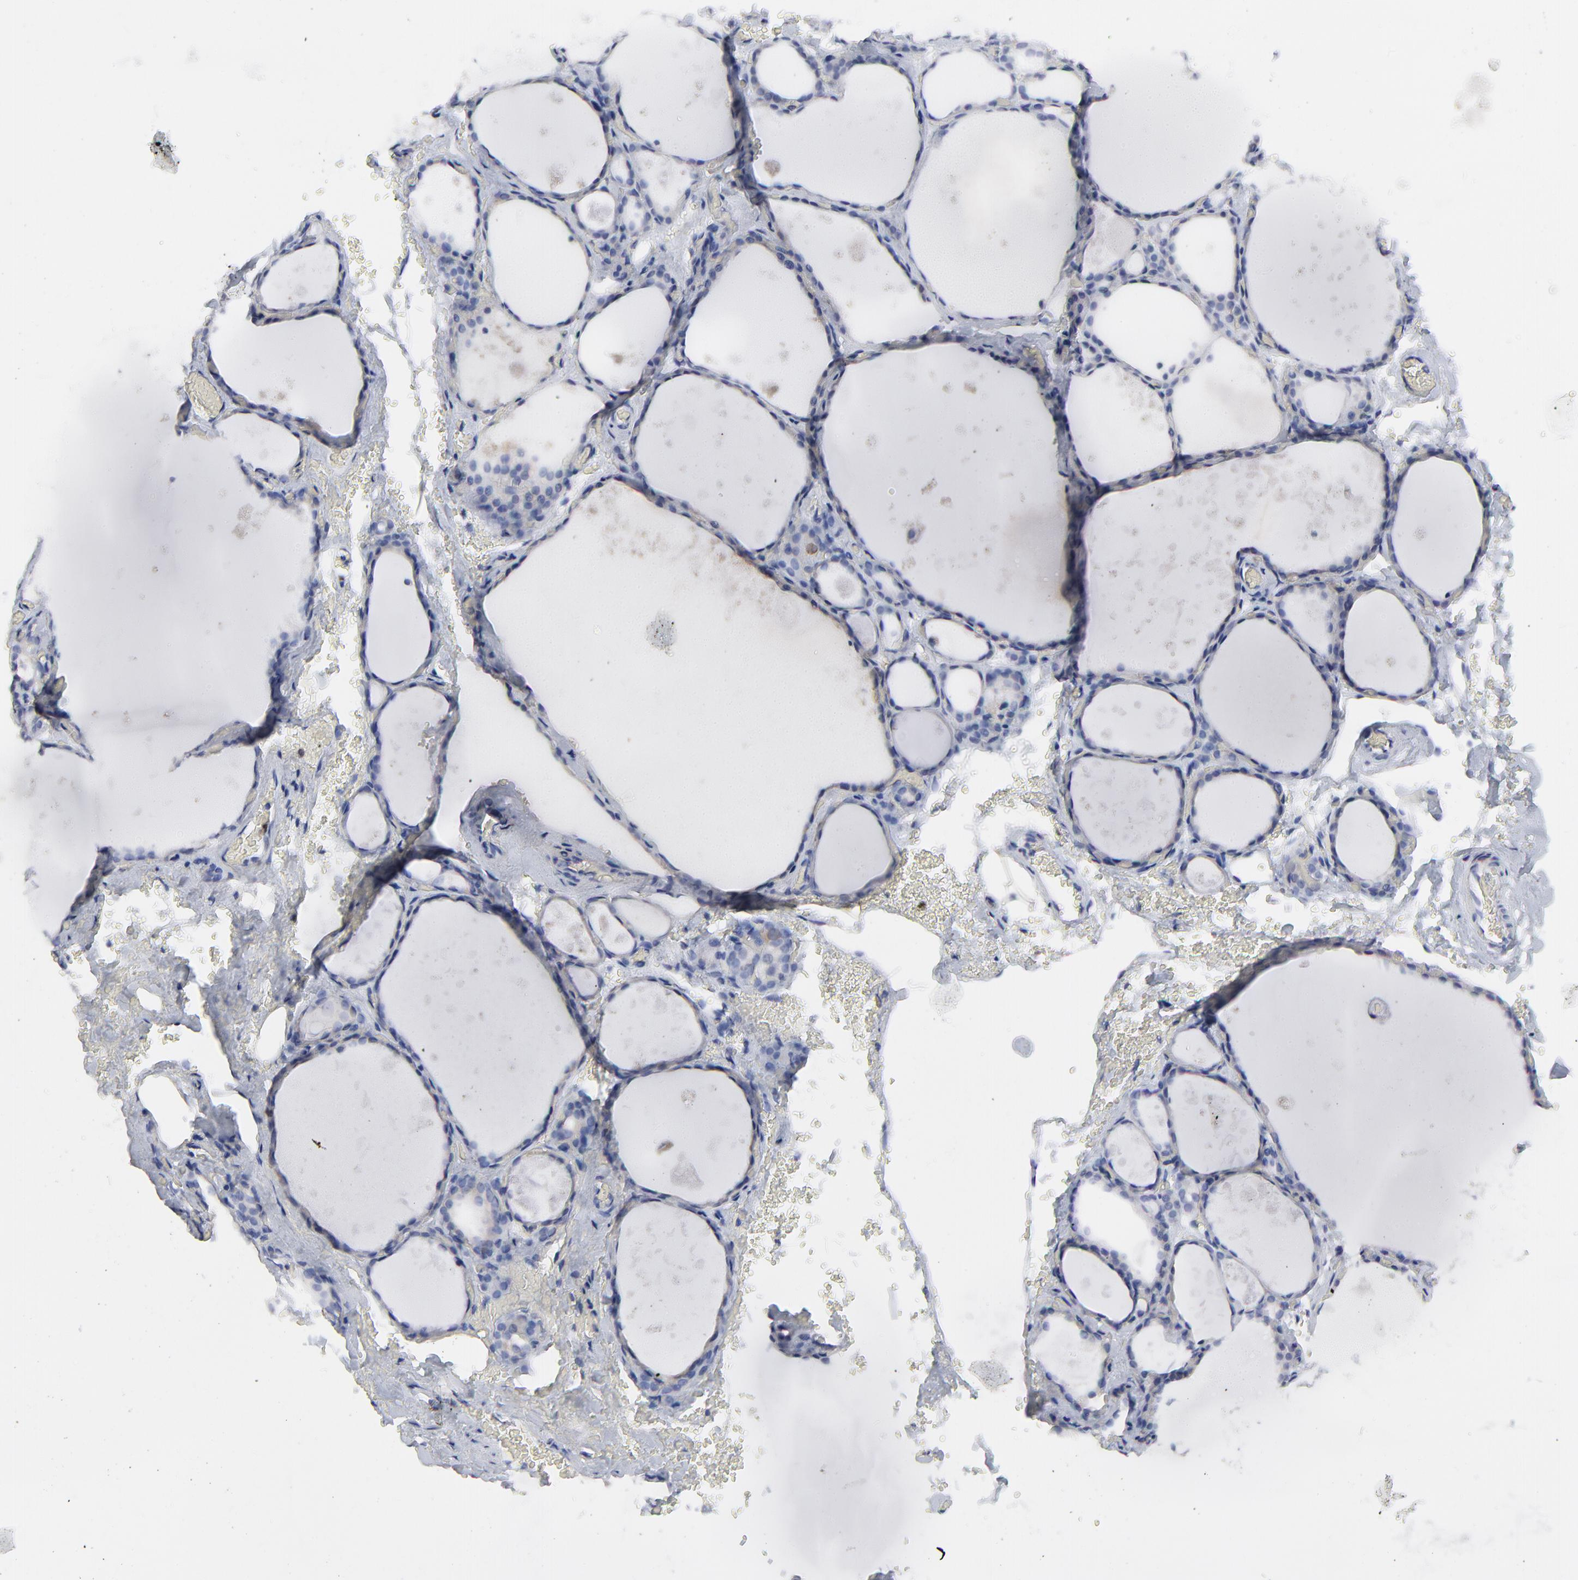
{"staining": {"intensity": "negative", "quantity": "none", "location": "none"}, "tissue": "thyroid gland", "cell_type": "Glandular cells", "image_type": "normal", "snomed": [{"axis": "morphology", "description": "Normal tissue, NOS"}, {"axis": "topography", "description": "Thyroid gland"}], "caption": "This histopathology image is of unremarkable thyroid gland stained with immunohistochemistry (IHC) to label a protein in brown with the nuclei are counter-stained blue. There is no positivity in glandular cells.", "gene": "NCAPH", "patient": {"sex": "male", "age": 61}}